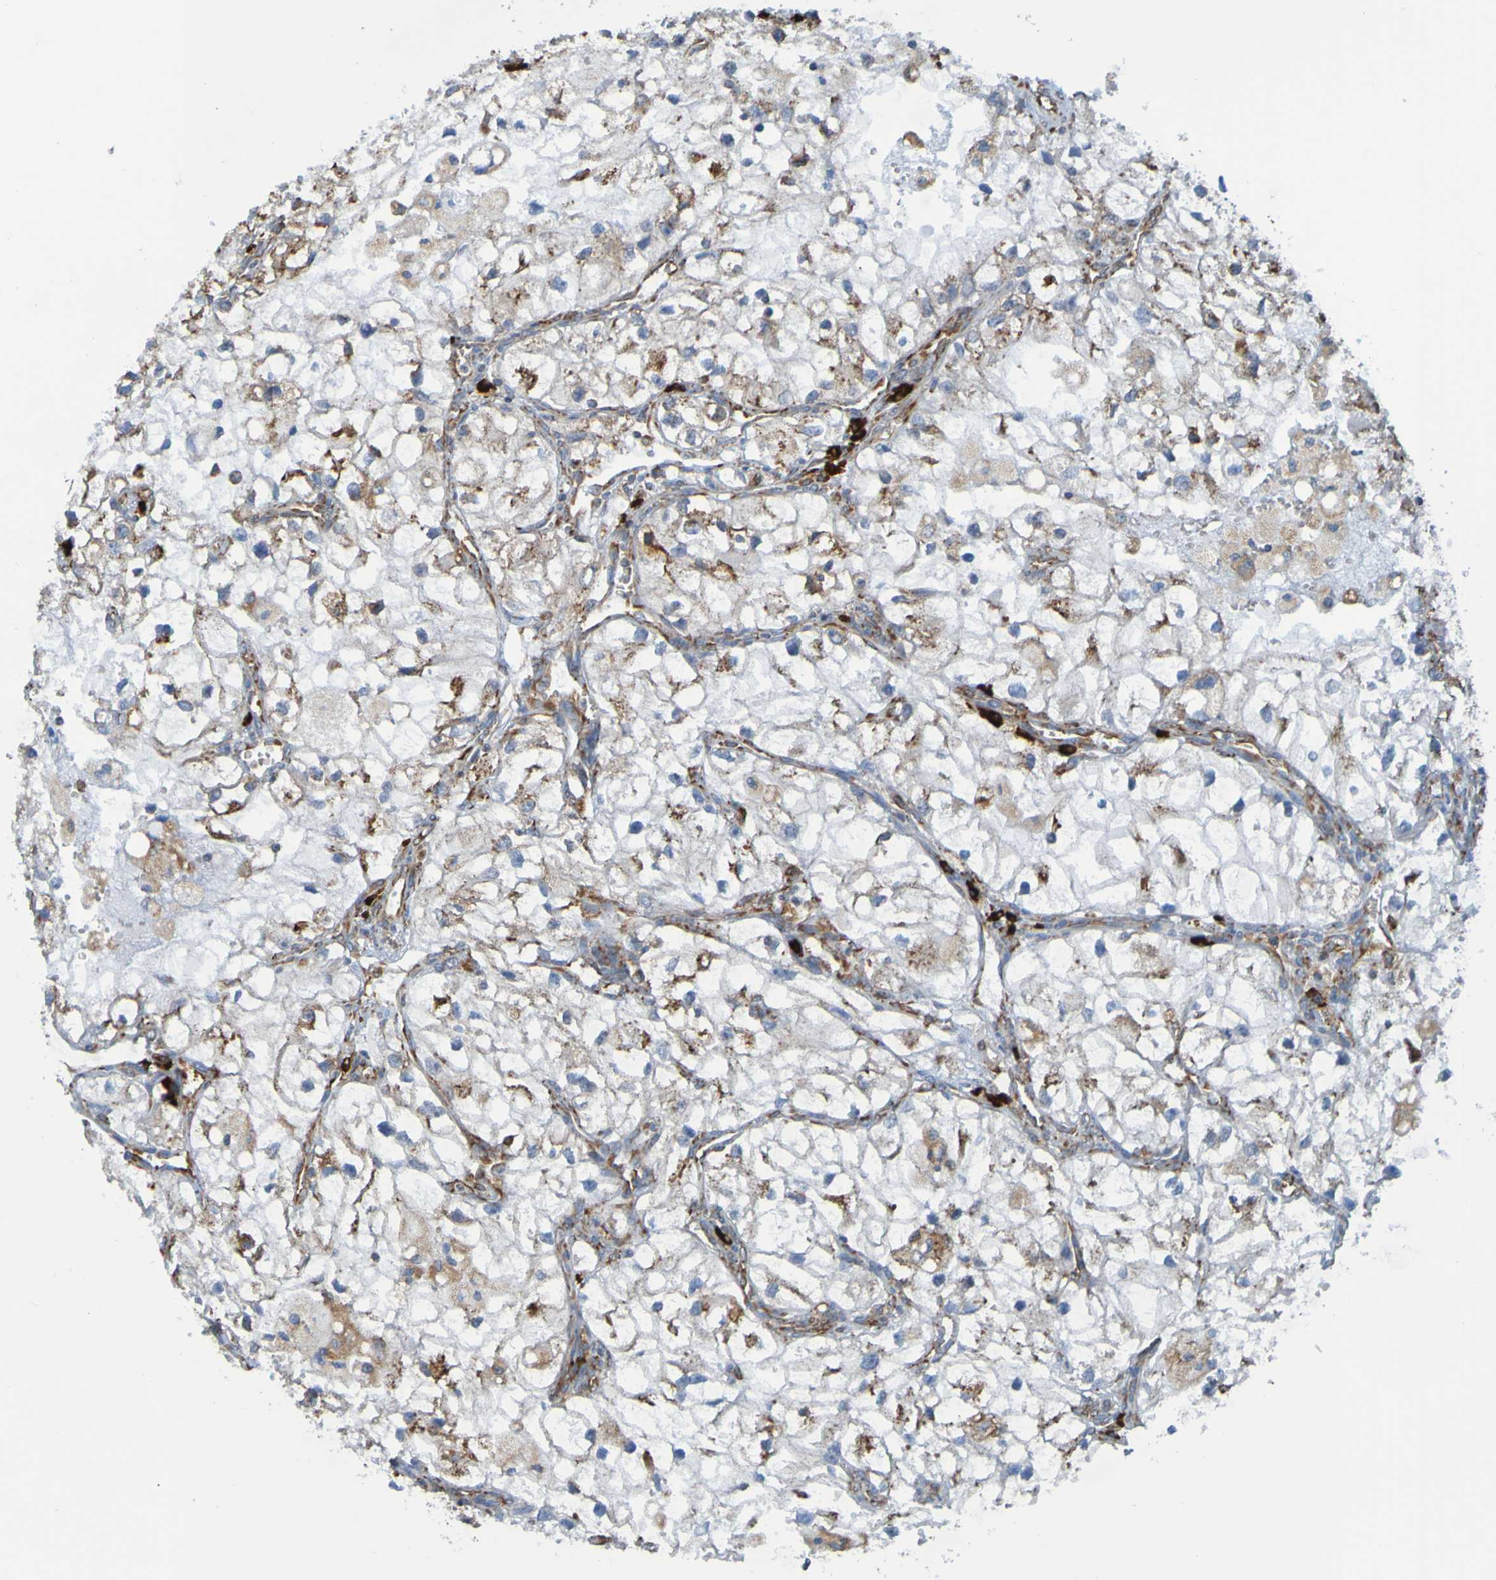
{"staining": {"intensity": "negative", "quantity": "none", "location": "none"}, "tissue": "renal cancer", "cell_type": "Tumor cells", "image_type": "cancer", "snomed": [{"axis": "morphology", "description": "Adenocarcinoma, NOS"}, {"axis": "topography", "description": "Kidney"}], "caption": "There is no significant staining in tumor cells of renal cancer (adenocarcinoma). Nuclei are stained in blue.", "gene": "SSR1", "patient": {"sex": "female", "age": 70}}